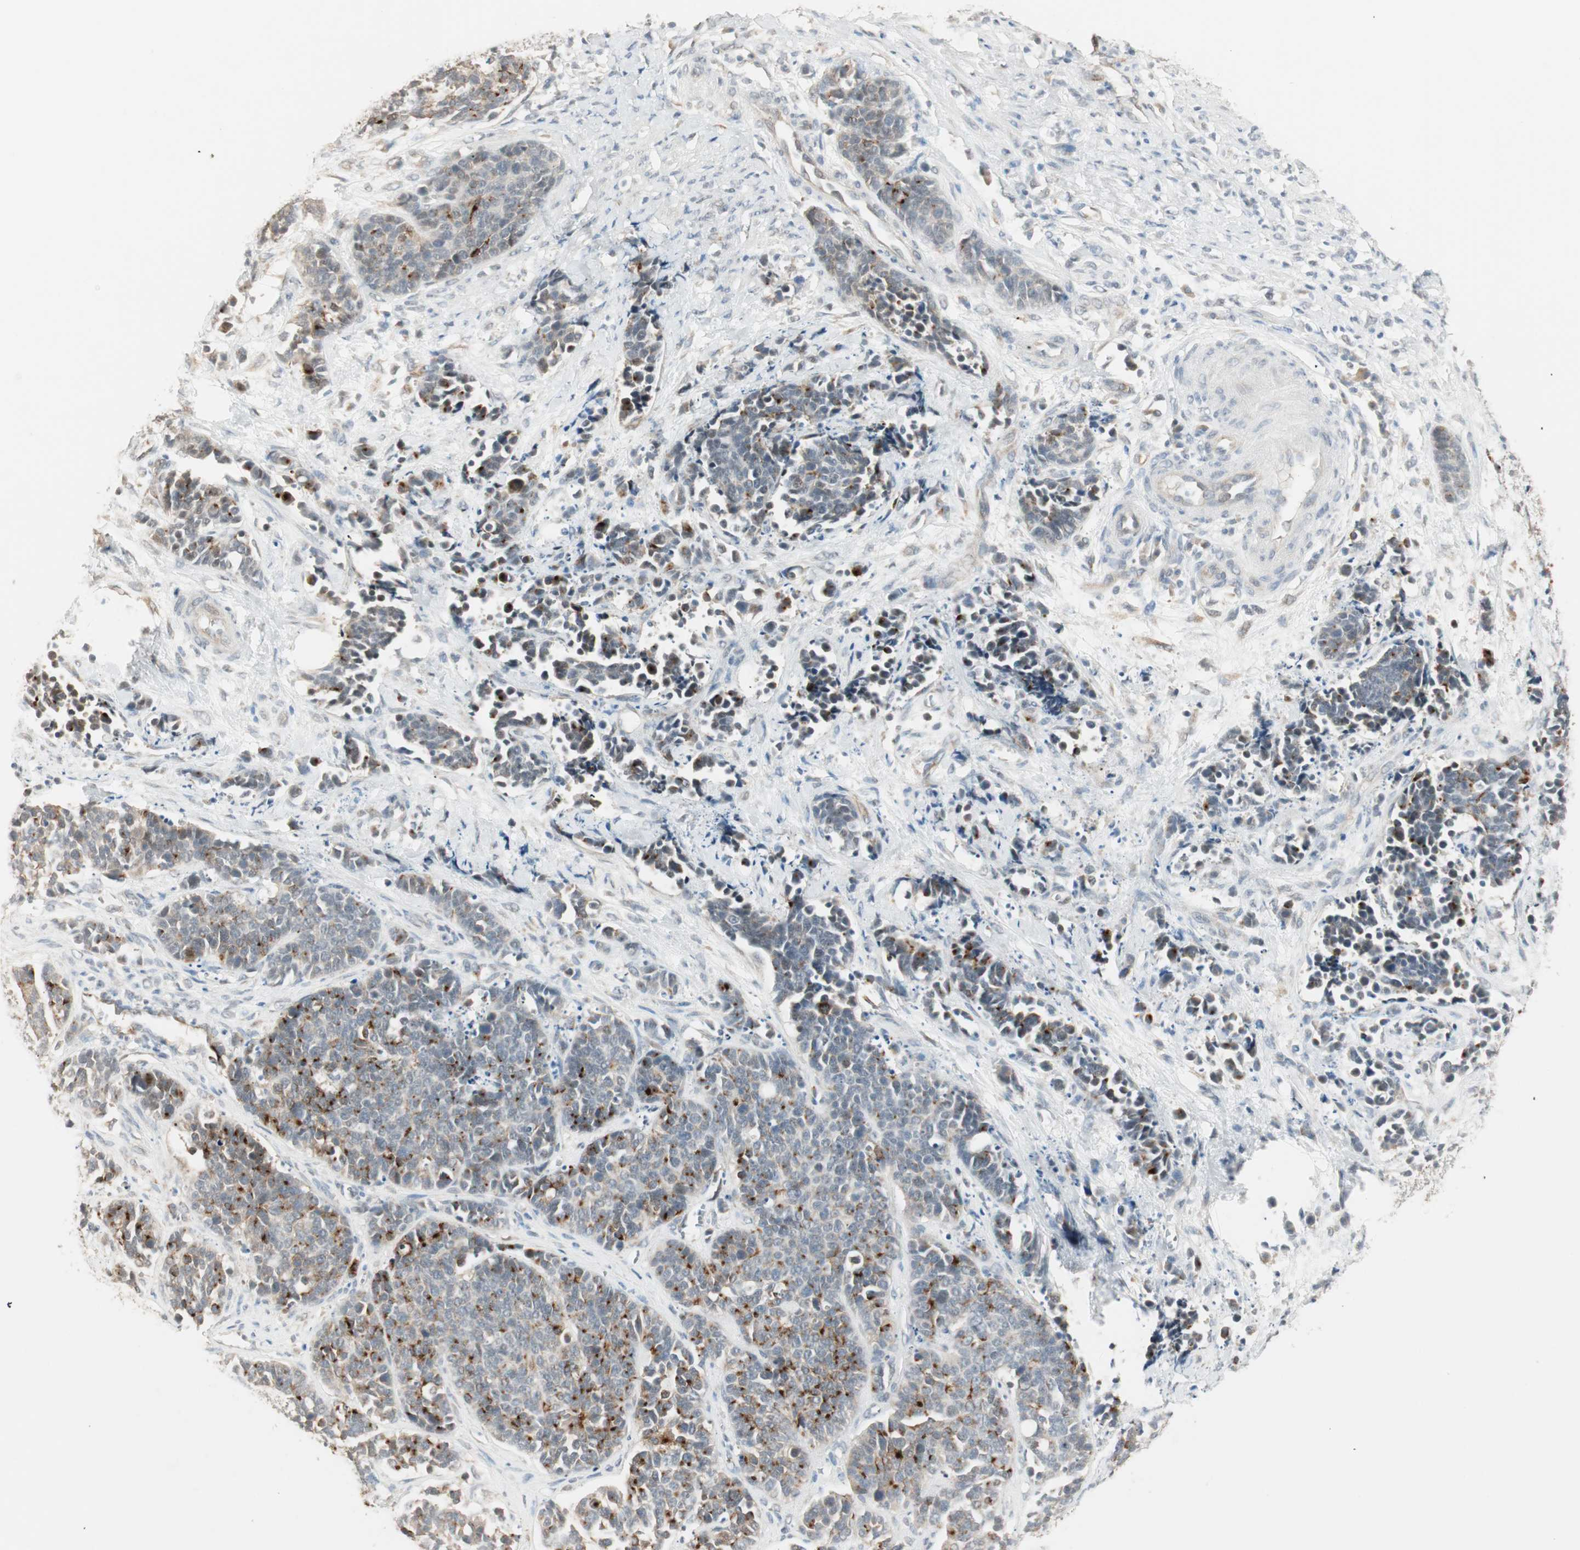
{"staining": {"intensity": "strong", "quantity": "<25%", "location": "cytoplasmic/membranous"}, "tissue": "cervical cancer", "cell_type": "Tumor cells", "image_type": "cancer", "snomed": [{"axis": "morphology", "description": "Squamous cell carcinoma, NOS"}, {"axis": "topography", "description": "Cervix"}], "caption": "There is medium levels of strong cytoplasmic/membranous expression in tumor cells of cervical cancer (squamous cell carcinoma), as demonstrated by immunohistochemical staining (brown color).", "gene": "TASOR", "patient": {"sex": "female", "age": 35}}